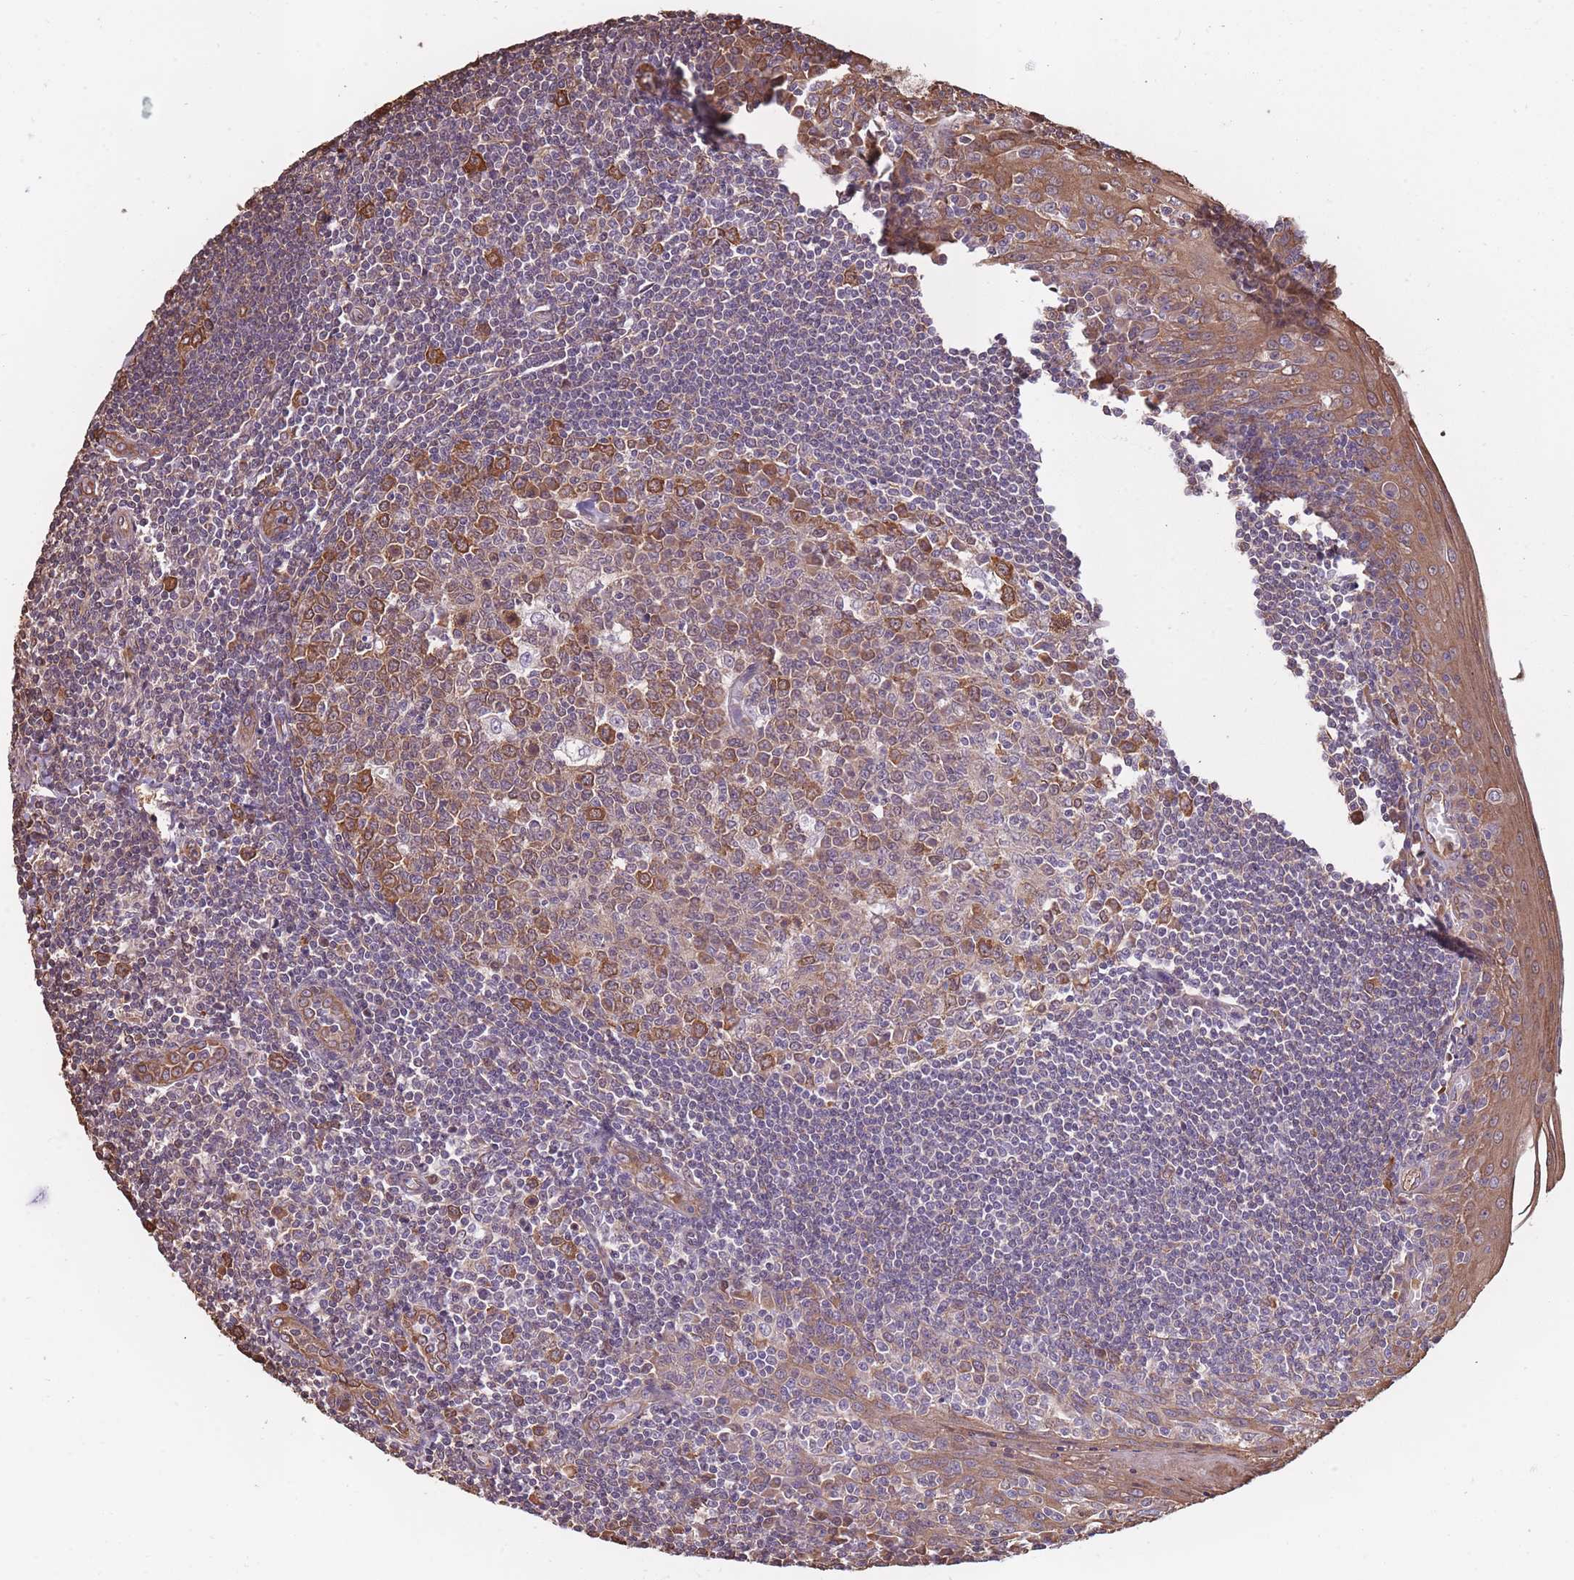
{"staining": {"intensity": "moderate", "quantity": "25%-75%", "location": "cytoplasmic/membranous"}, "tissue": "tonsil", "cell_type": "Germinal center cells", "image_type": "normal", "snomed": [{"axis": "morphology", "description": "Normal tissue, NOS"}, {"axis": "topography", "description": "Tonsil"}], "caption": "DAB immunohistochemical staining of benign tonsil displays moderate cytoplasmic/membranous protein positivity in about 25%-75% of germinal center cells. The staining was performed using DAB (3,3'-diaminobenzidine), with brown indicating positive protein expression. Nuclei are stained blue with hematoxylin.", "gene": "ARL13B", "patient": {"sex": "male", "age": 27}}